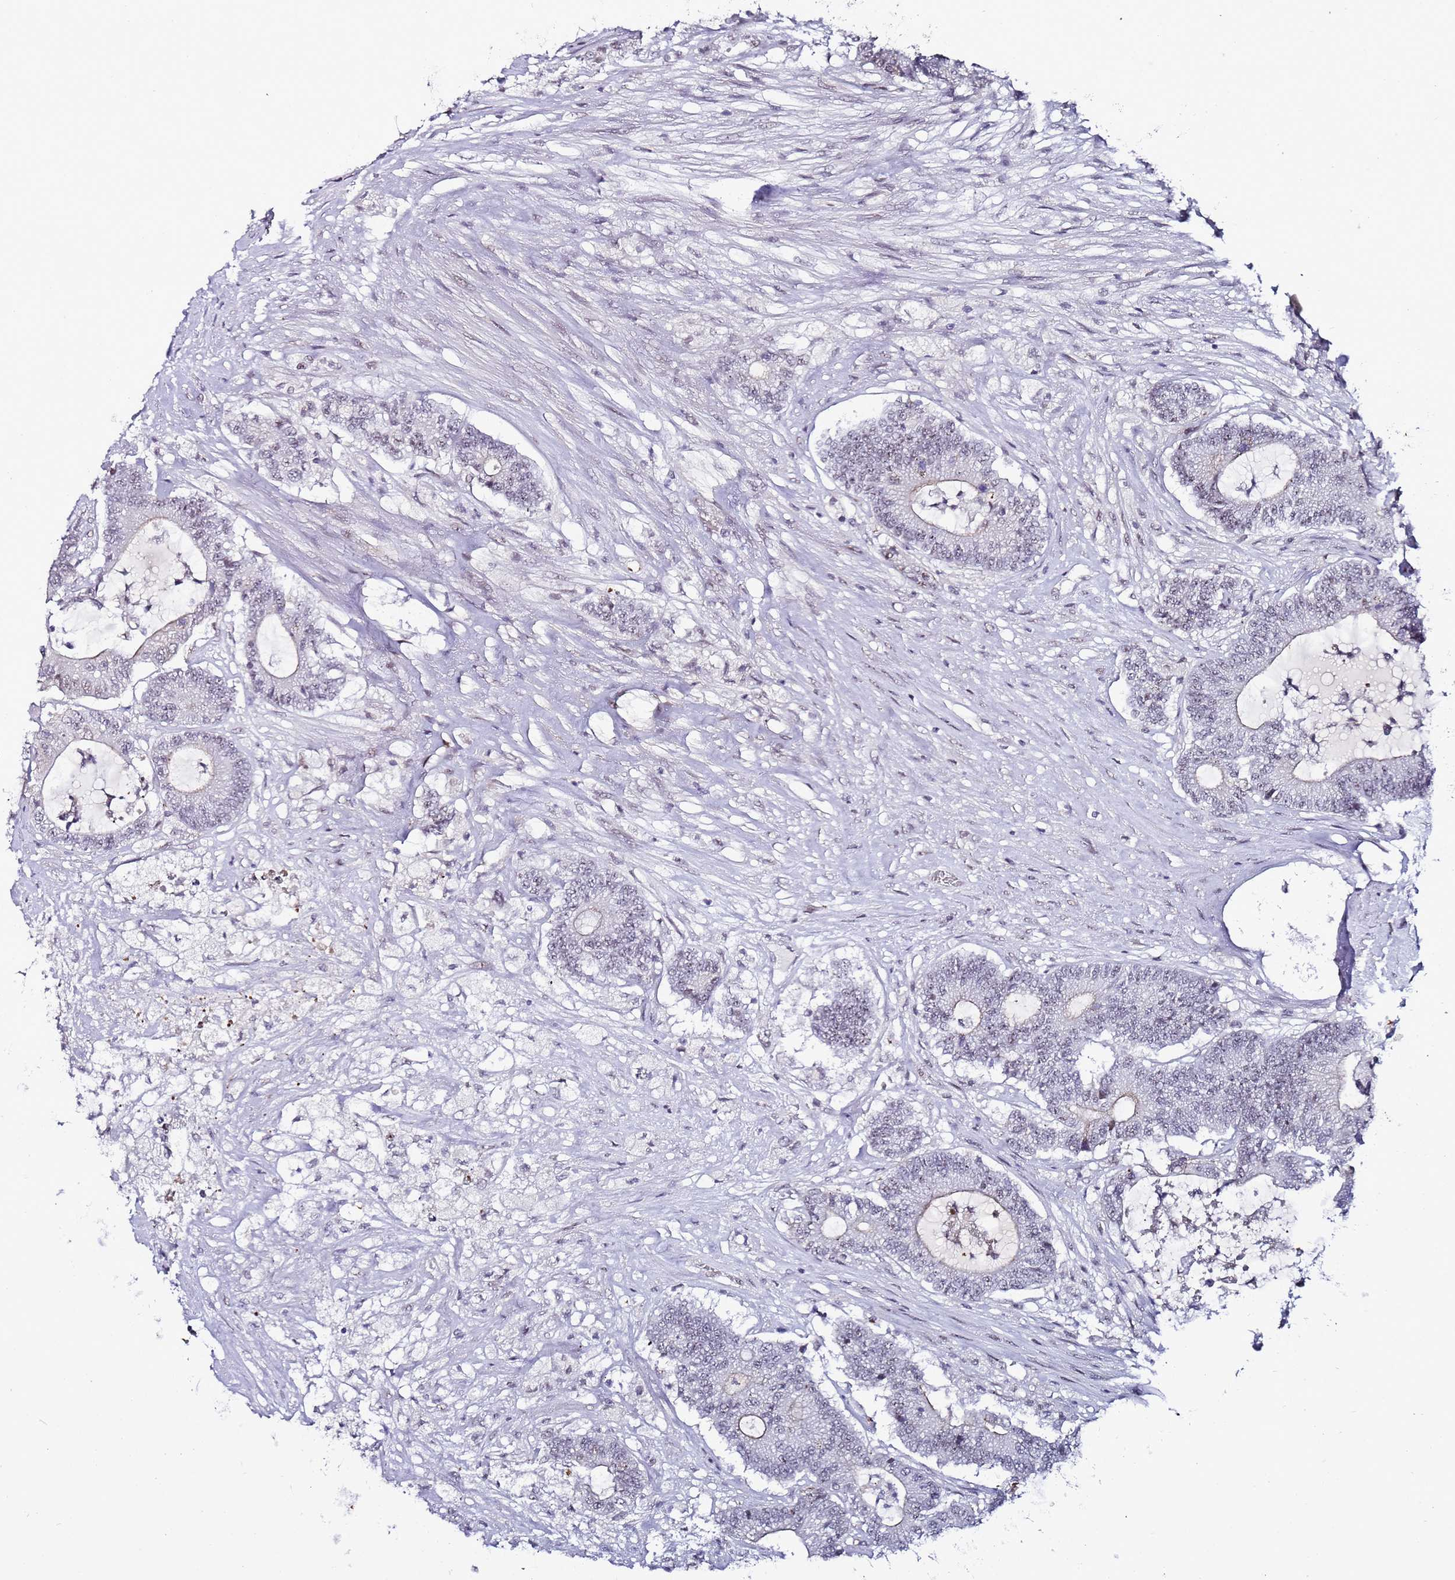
{"staining": {"intensity": "weak", "quantity": "<25%", "location": "nuclear"}, "tissue": "colorectal cancer", "cell_type": "Tumor cells", "image_type": "cancer", "snomed": [{"axis": "morphology", "description": "Adenocarcinoma, NOS"}, {"axis": "topography", "description": "Colon"}], "caption": "The photomicrograph shows no significant expression in tumor cells of colorectal cancer (adenocarcinoma).", "gene": "PSMA7", "patient": {"sex": "female", "age": 84}}